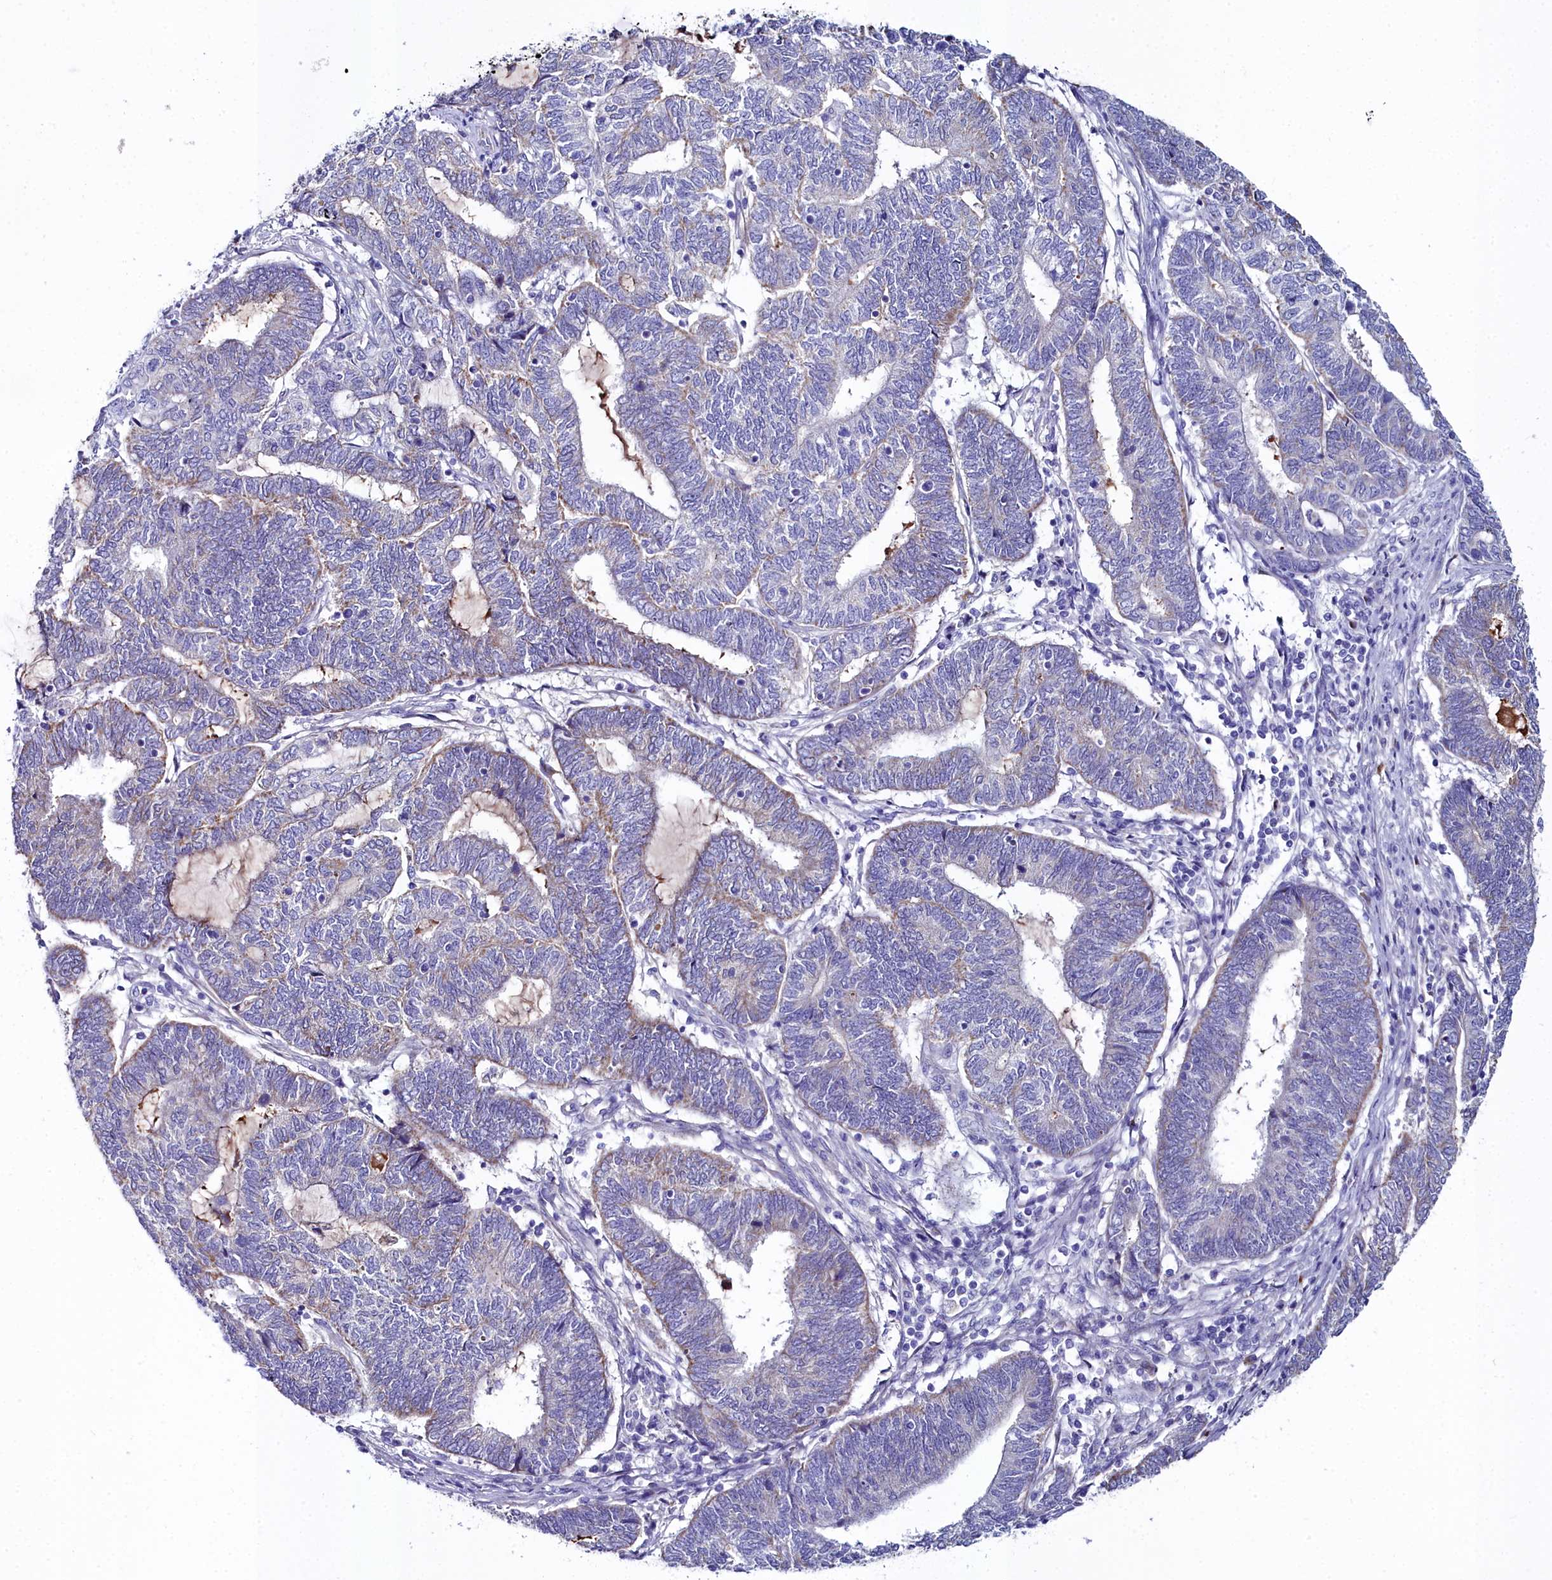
{"staining": {"intensity": "weak", "quantity": "<25%", "location": "cytoplasmic/membranous"}, "tissue": "endometrial cancer", "cell_type": "Tumor cells", "image_type": "cancer", "snomed": [{"axis": "morphology", "description": "Adenocarcinoma, NOS"}, {"axis": "topography", "description": "Uterus"}, {"axis": "topography", "description": "Endometrium"}], "caption": "Tumor cells are negative for brown protein staining in adenocarcinoma (endometrial).", "gene": "SLC49A3", "patient": {"sex": "female", "age": 70}}